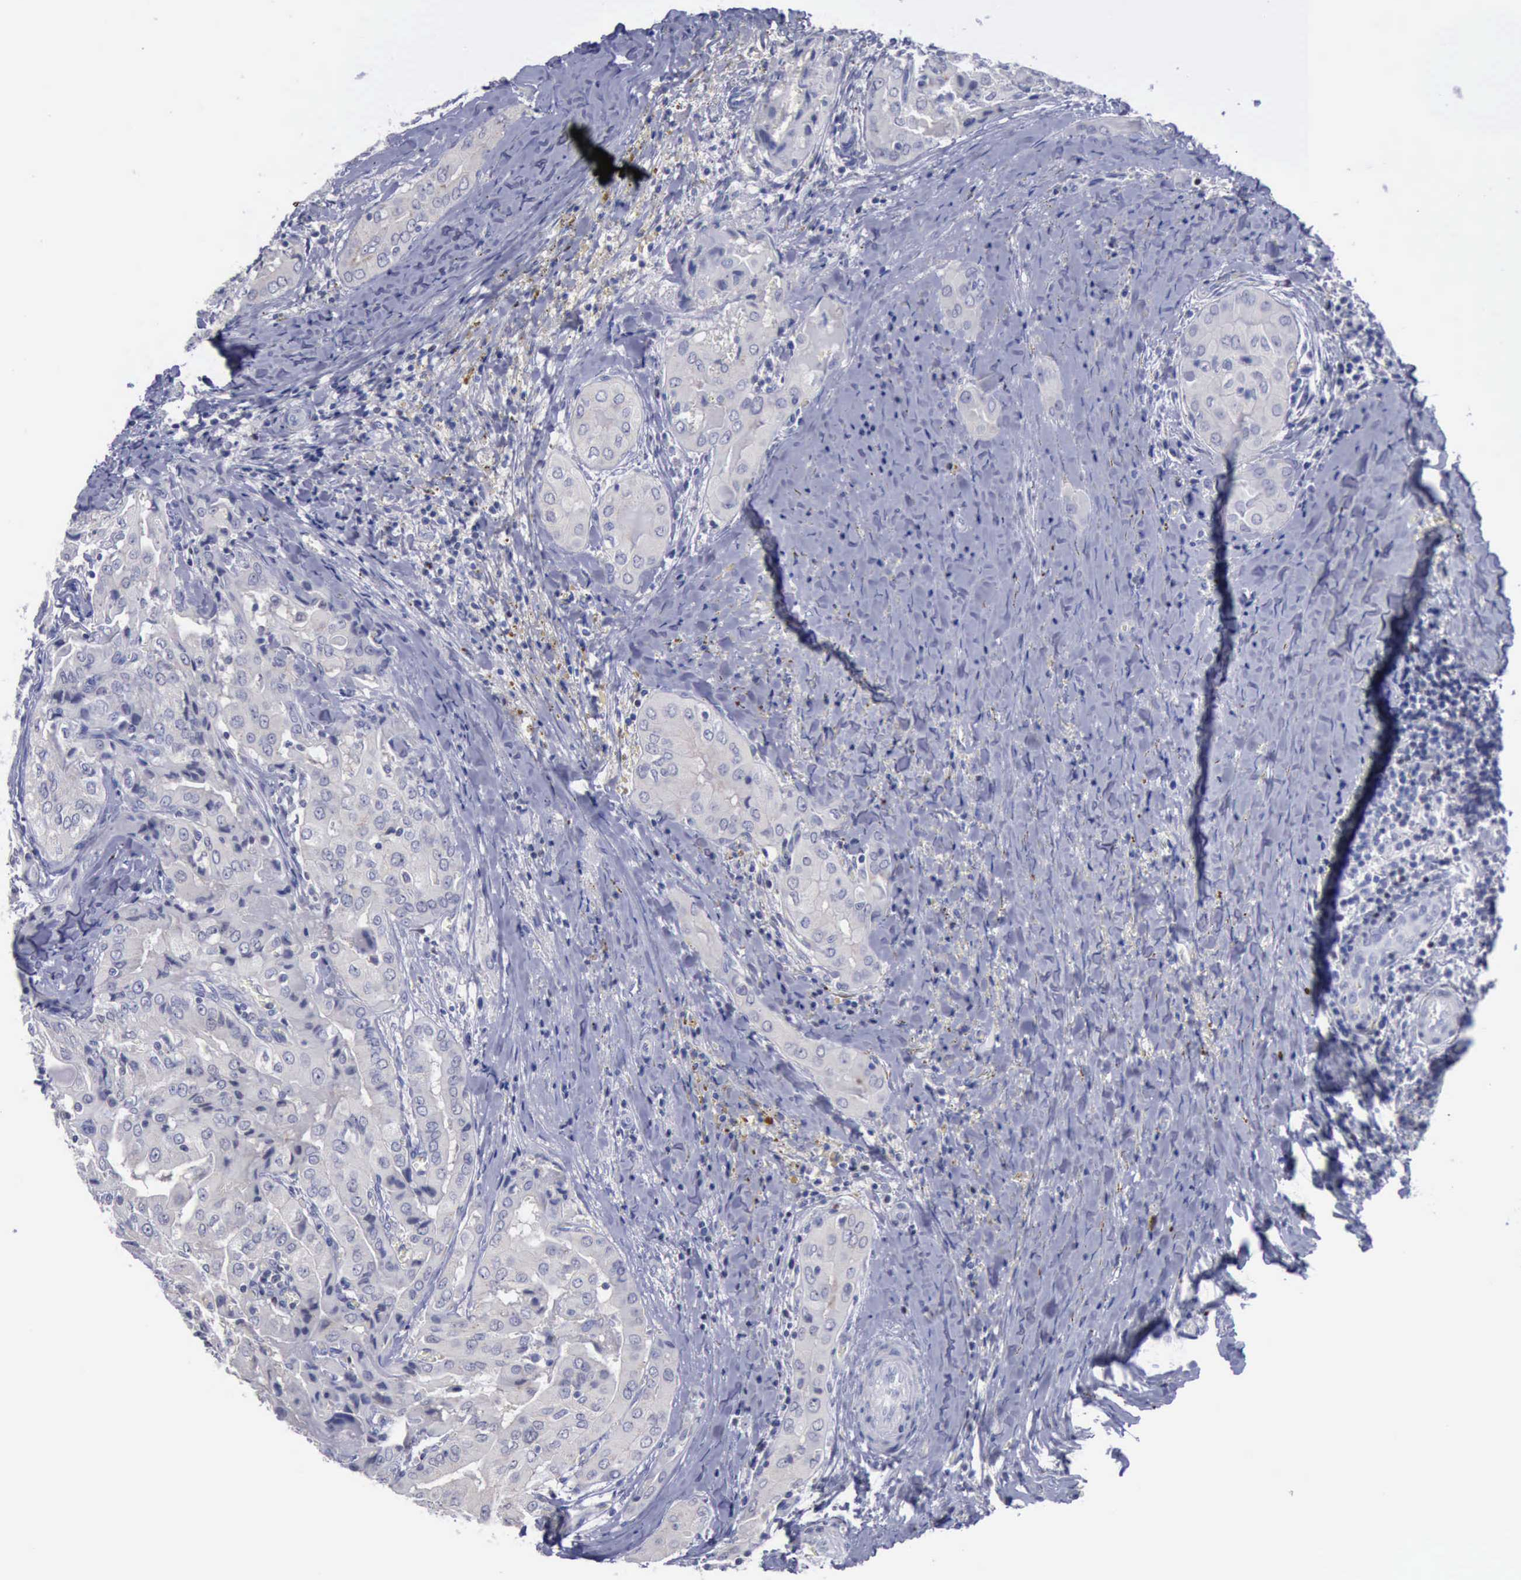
{"staining": {"intensity": "negative", "quantity": "none", "location": "none"}, "tissue": "thyroid cancer", "cell_type": "Tumor cells", "image_type": "cancer", "snomed": [{"axis": "morphology", "description": "Papillary adenocarcinoma, NOS"}, {"axis": "topography", "description": "Thyroid gland"}], "caption": "Thyroid papillary adenocarcinoma stained for a protein using immunohistochemistry (IHC) displays no staining tumor cells.", "gene": "SATB2", "patient": {"sex": "female", "age": 71}}